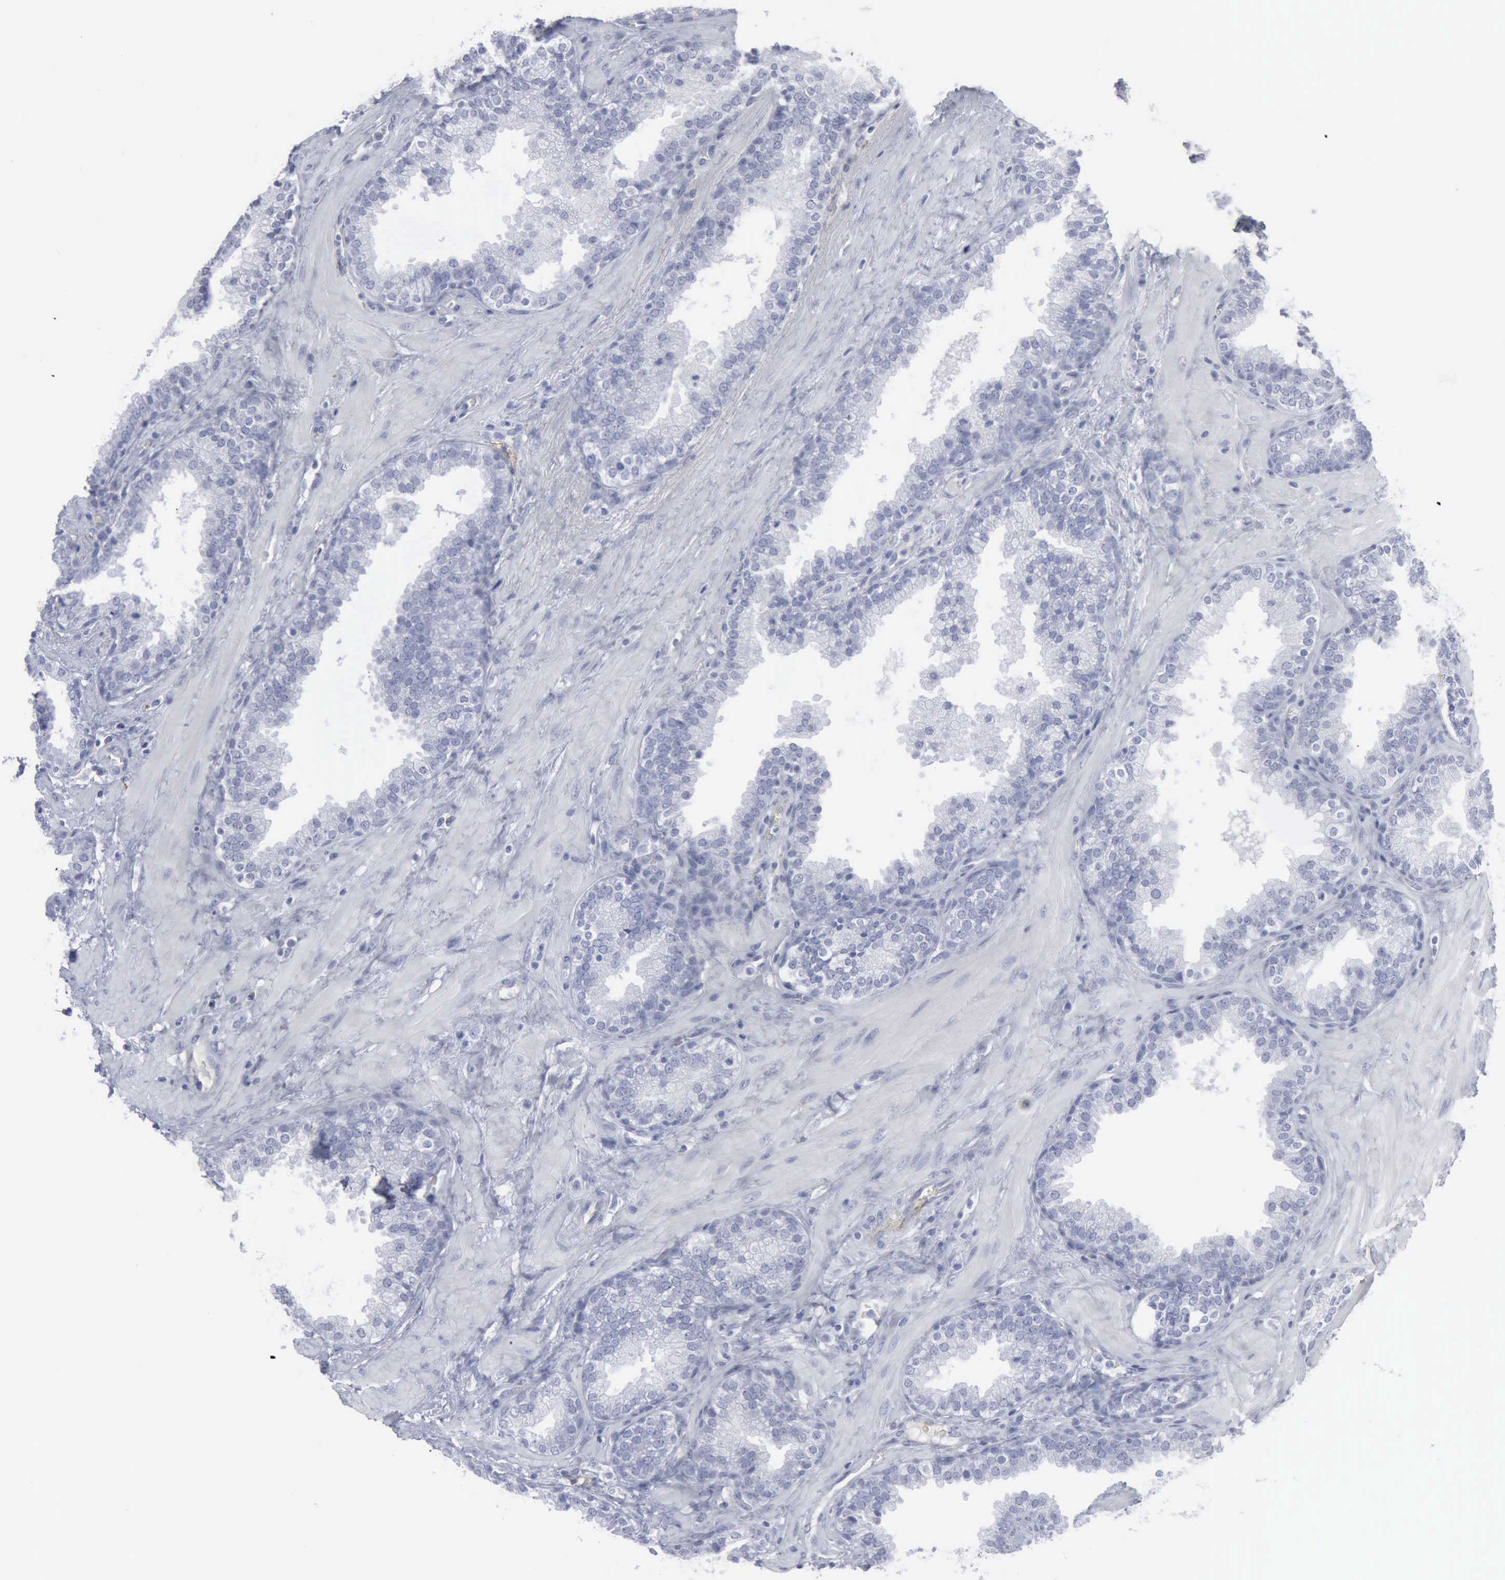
{"staining": {"intensity": "negative", "quantity": "none", "location": "none"}, "tissue": "prostate", "cell_type": "Glandular cells", "image_type": "normal", "snomed": [{"axis": "morphology", "description": "Normal tissue, NOS"}, {"axis": "topography", "description": "Prostate"}], "caption": "DAB immunohistochemical staining of benign human prostate exhibits no significant staining in glandular cells.", "gene": "VCAM1", "patient": {"sex": "male", "age": 51}}